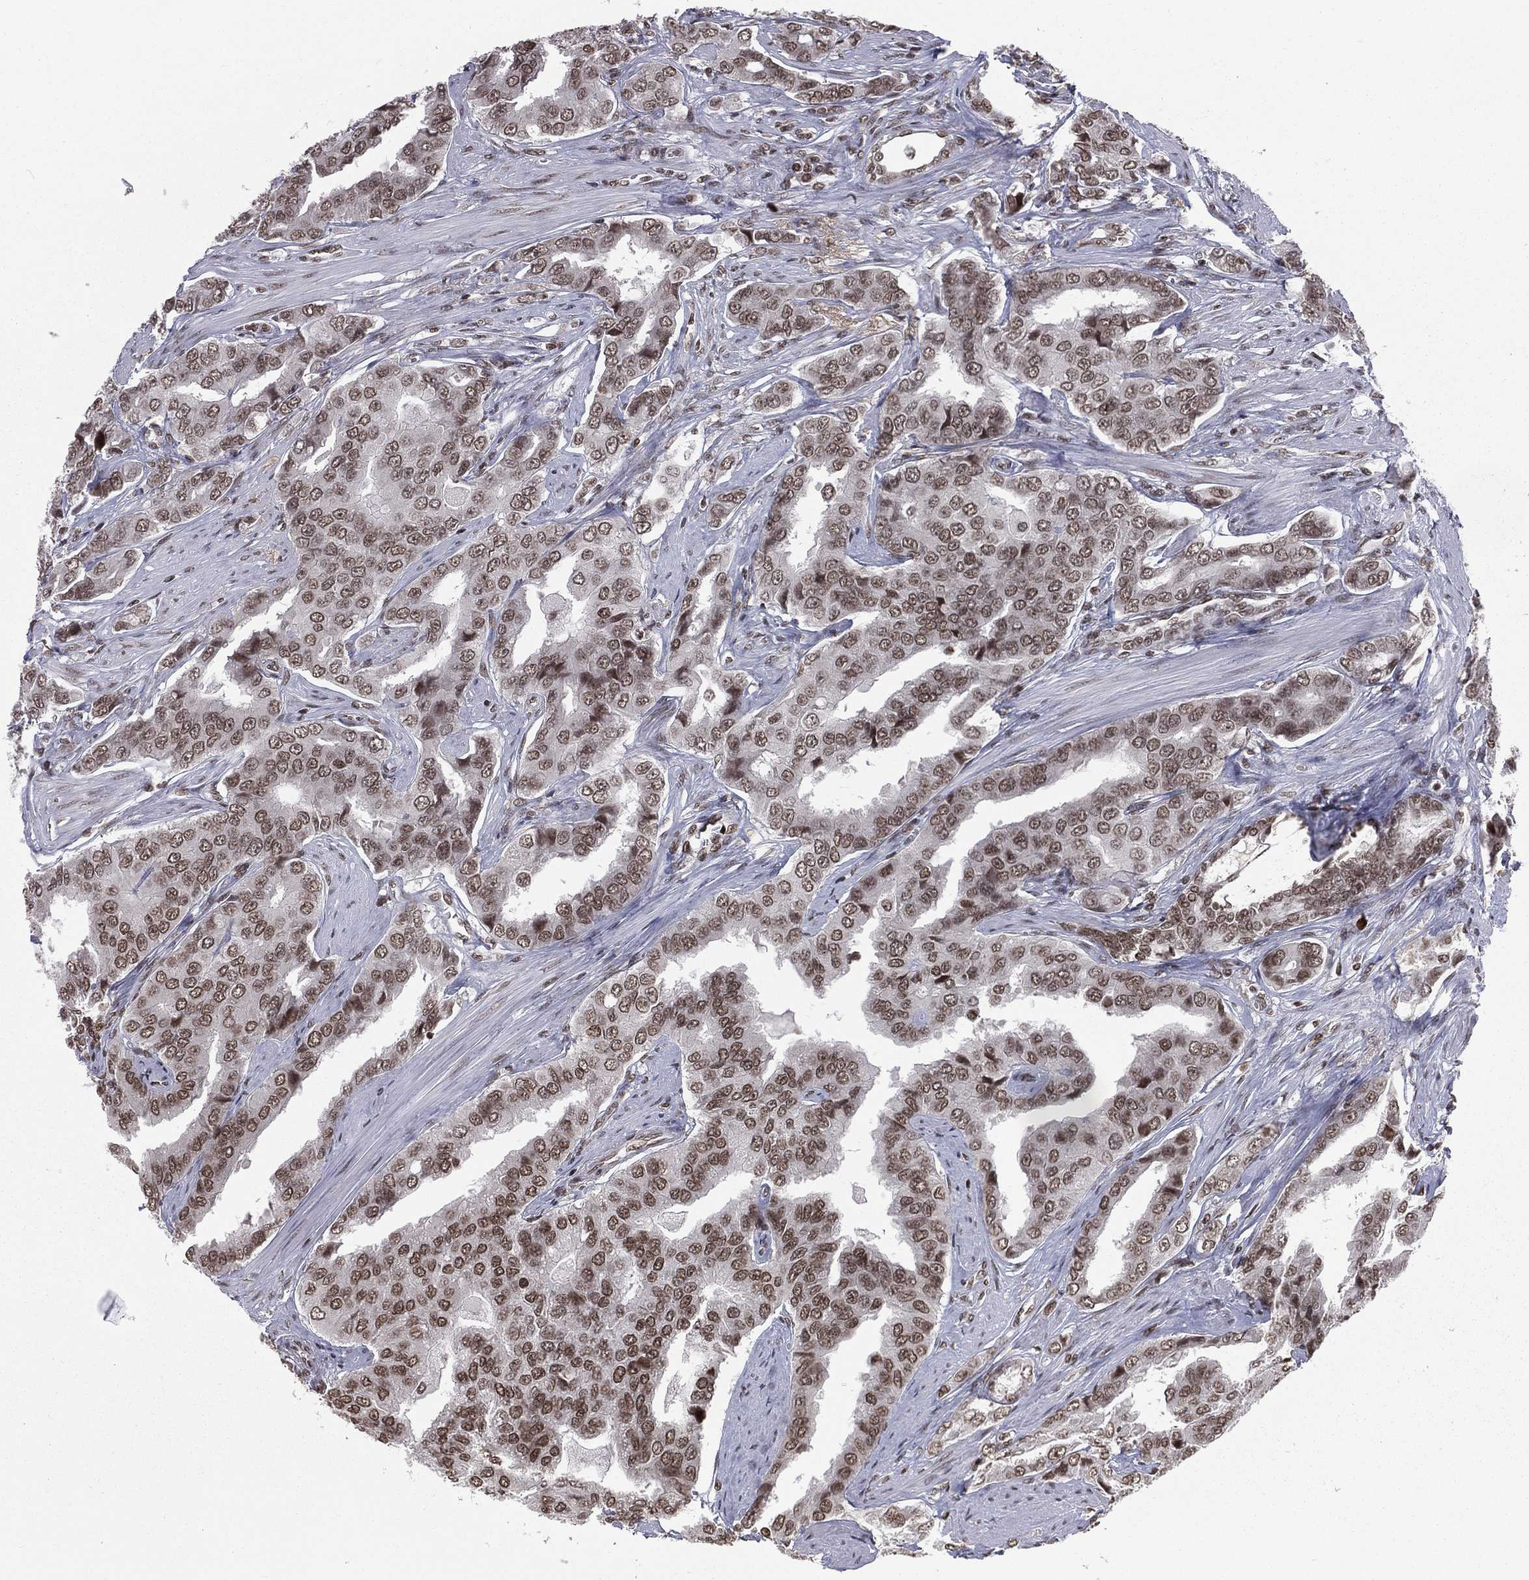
{"staining": {"intensity": "moderate", "quantity": ">75%", "location": "nuclear"}, "tissue": "prostate cancer", "cell_type": "Tumor cells", "image_type": "cancer", "snomed": [{"axis": "morphology", "description": "Adenocarcinoma, NOS"}, {"axis": "topography", "description": "Prostate and seminal vesicle, NOS"}, {"axis": "topography", "description": "Prostate"}], "caption": "A photomicrograph of adenocarcinoma (prostate) stained for a protein reveals moderate nuclear brown staining in tumor cells. The staining was performed using DAB to visualize the protein expression in brown, while the nuclei were stained in blue with hematoxylin (Magnification: 20x).", "gene": "RFX7", "patient": {"sex": "male", "age": 69}}